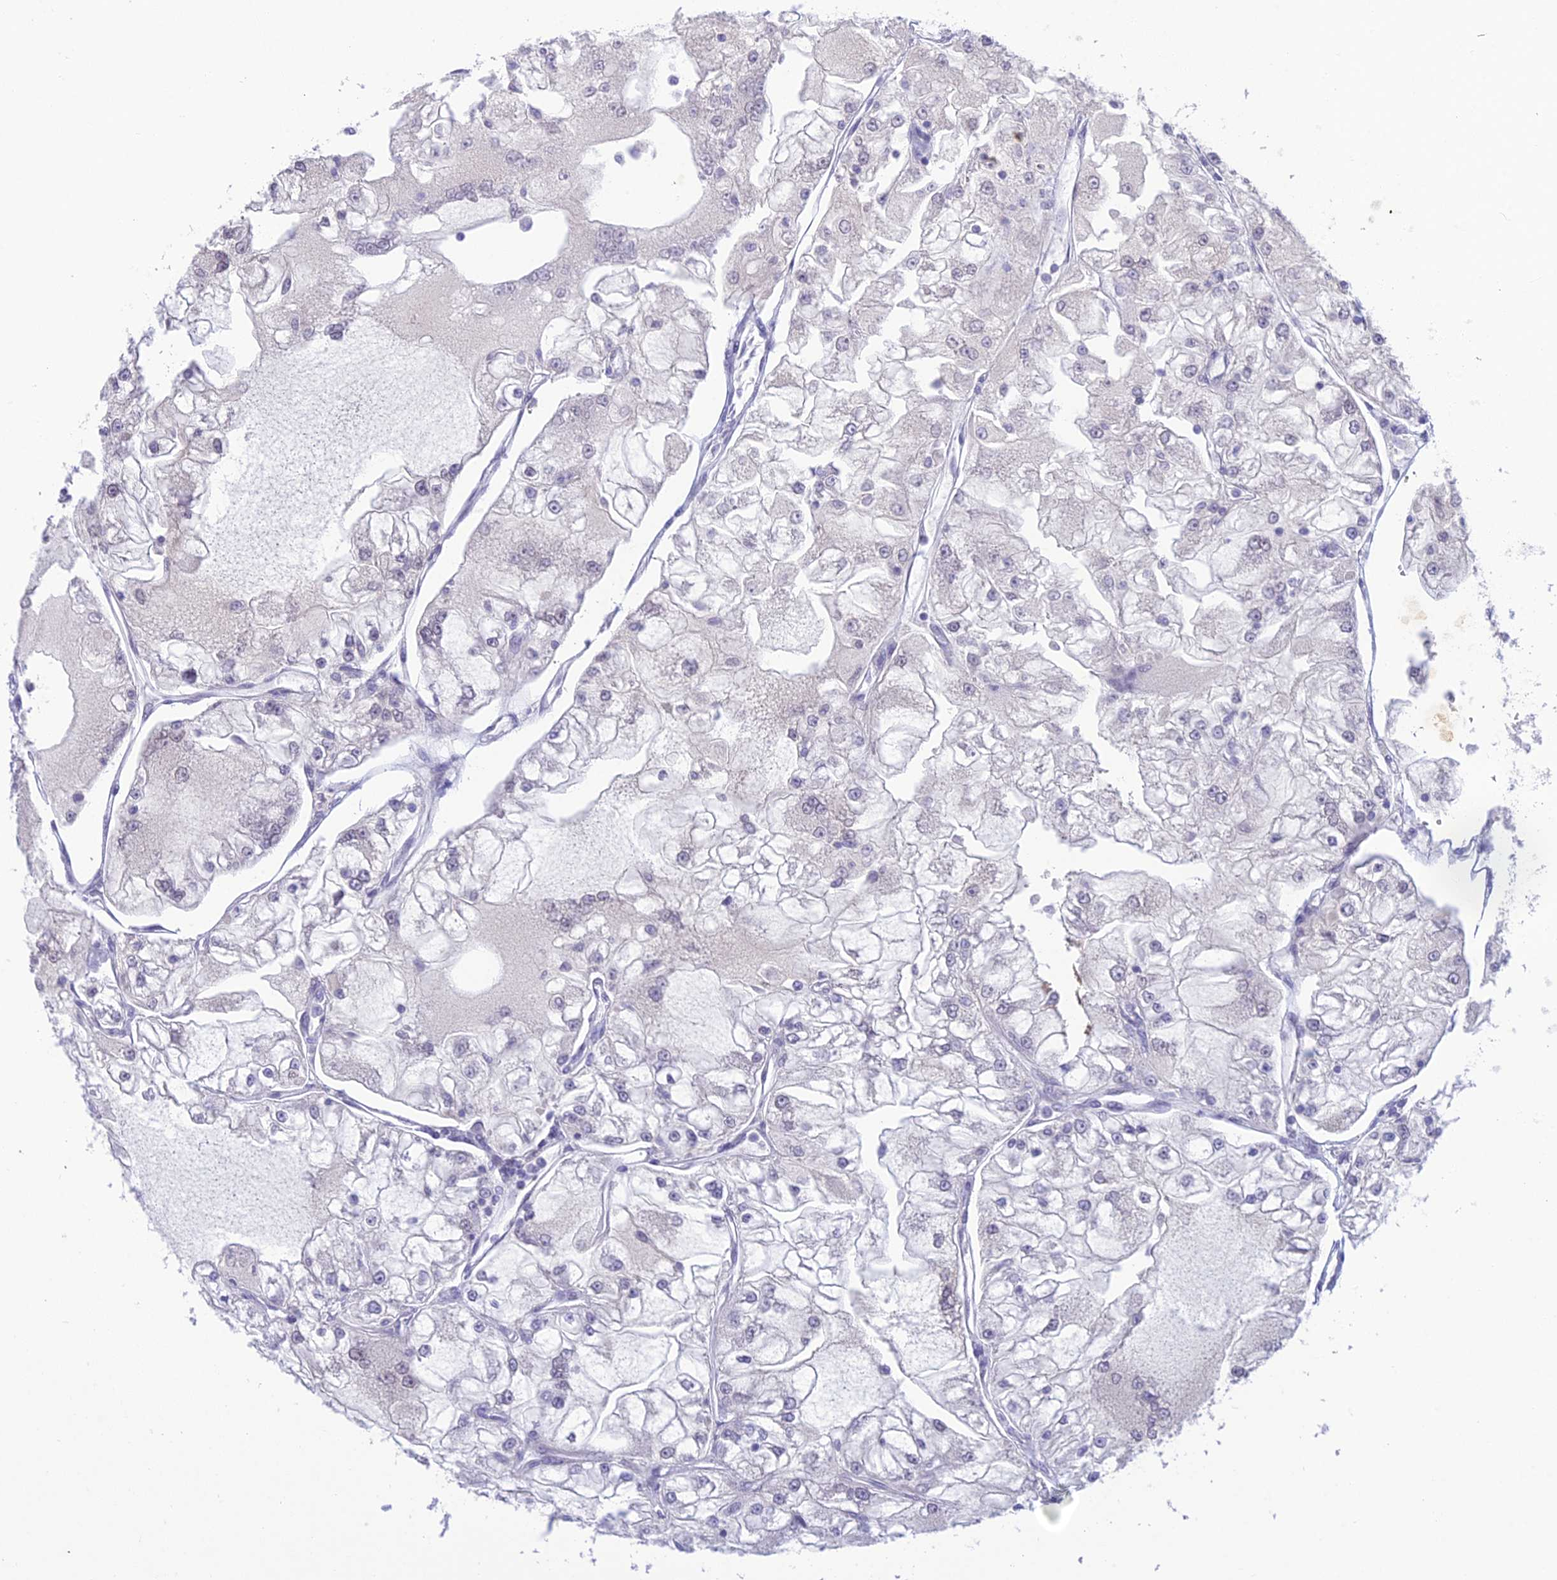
{"staining": {"intensity": "negative", "quantity": "none", "location": "none"}, "tissue": "renal cancer", "cell_type": "Tumor cells", "image_type": "cancer", "snomed": [{"axis": "morphology", "description": "Adenocarcinoma, NOS"}, {"axis": "topography", "description": "Kidney"}], "caption": "This is an IHC micrograph of renal cancer (adenocarcinoma). There is no staining in tumor cells.", "gene": "BMT2", "patient": {"sex": "female", "age": 72}}